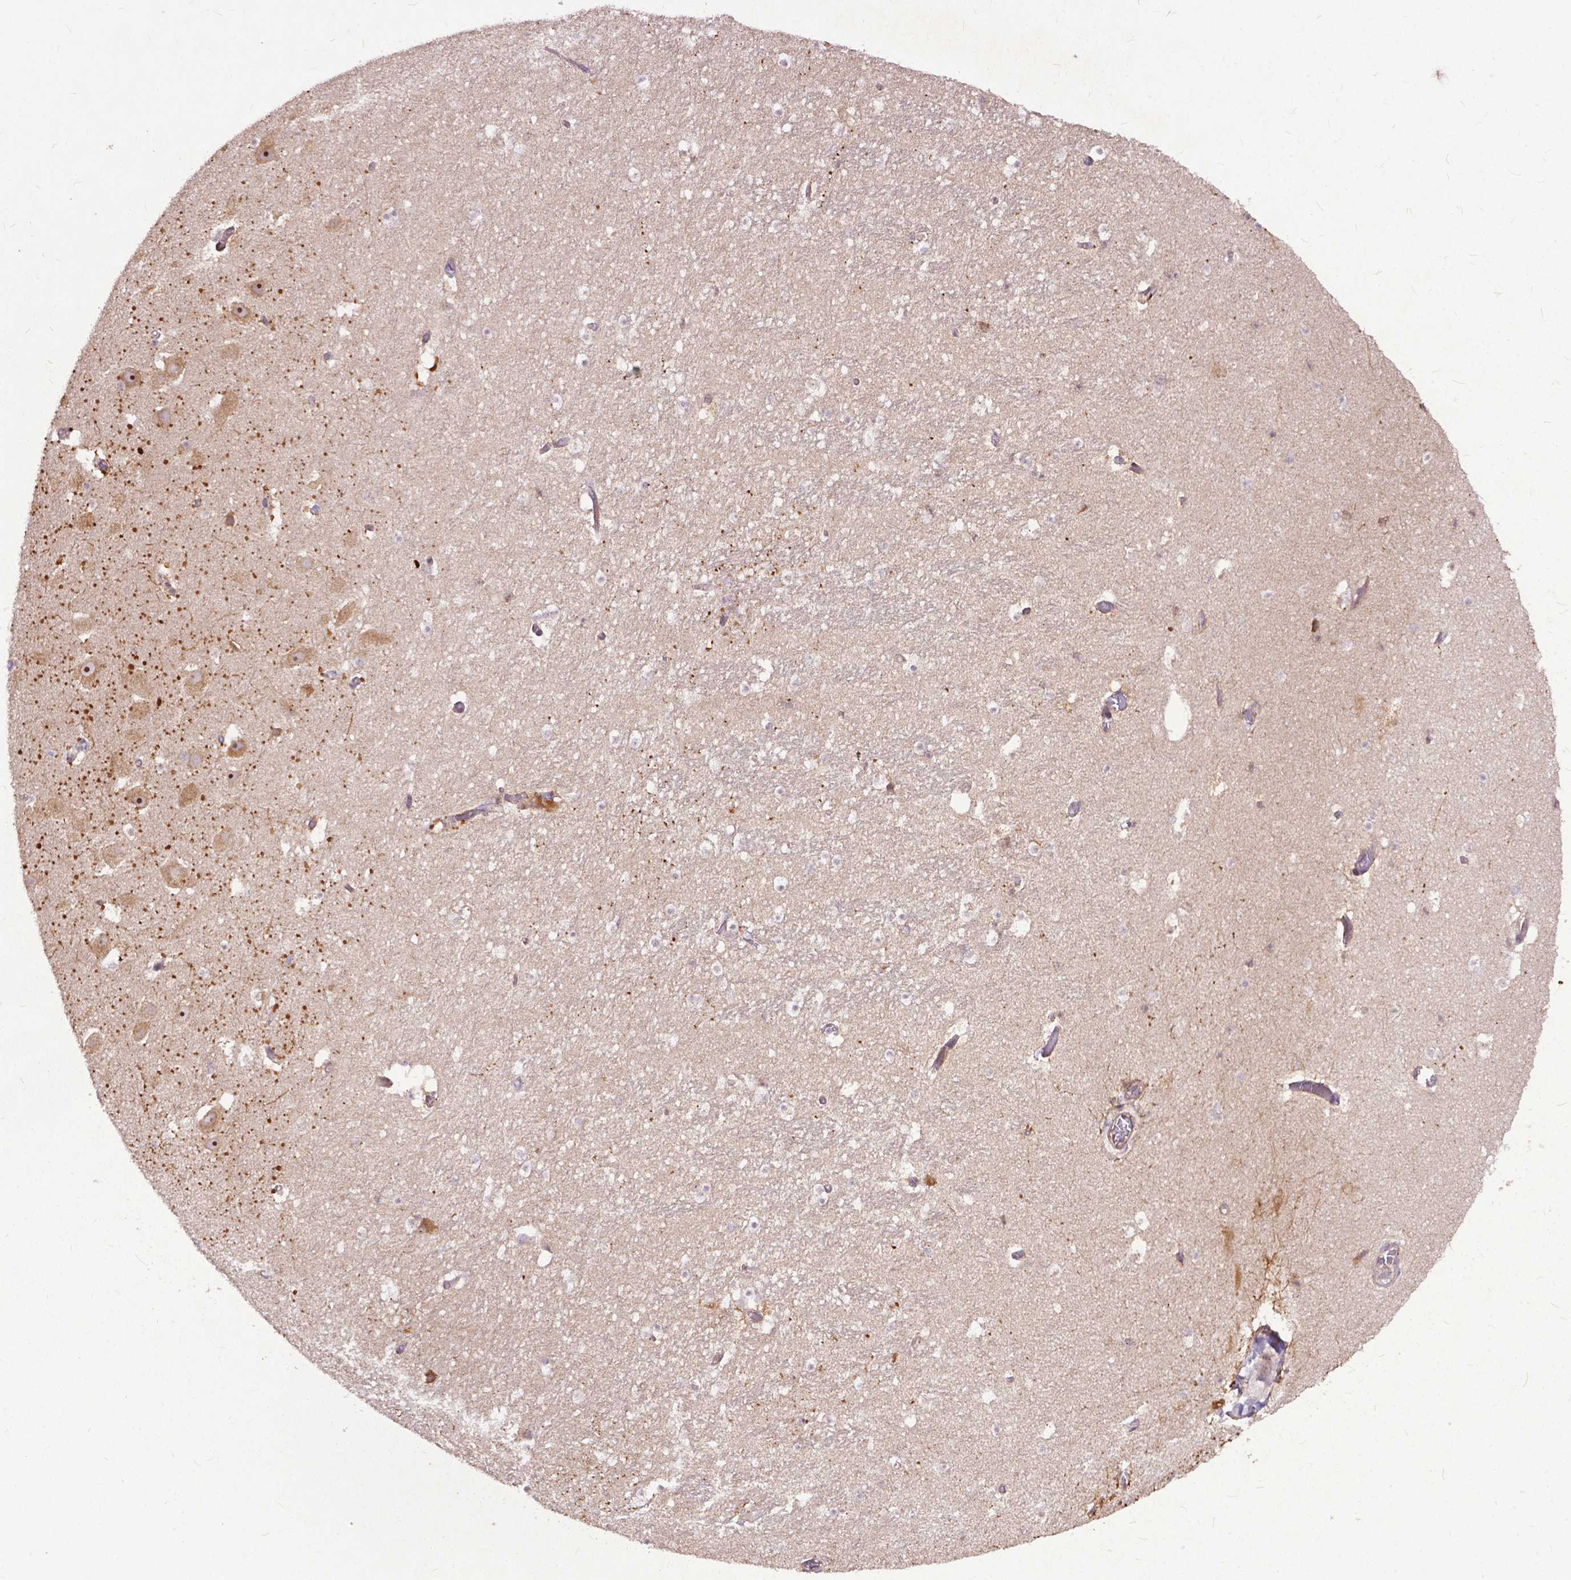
{"staining": {"intensity": "moderate", "quantity": "25%-75%", "location": "cytoplasmic/membranous"}, "tissue": "hippocampus", "cell_type": "Glial cells", "image_type": "normal", "snomed": [{"axis": "morphology", "description": "Normal tissue, NOS"}, {"axis": "topography", "description": "Hippocampus"}], "caption": "This photomicrograph exhibits immunohistochemistry (IHC) staining of normal hippocampus, with medium moderate cytoplasmic/membranous expression in about 25%-75% of glial cells.", "gene": "PARP3", "patient": {"sex": "male", "age": 26}}